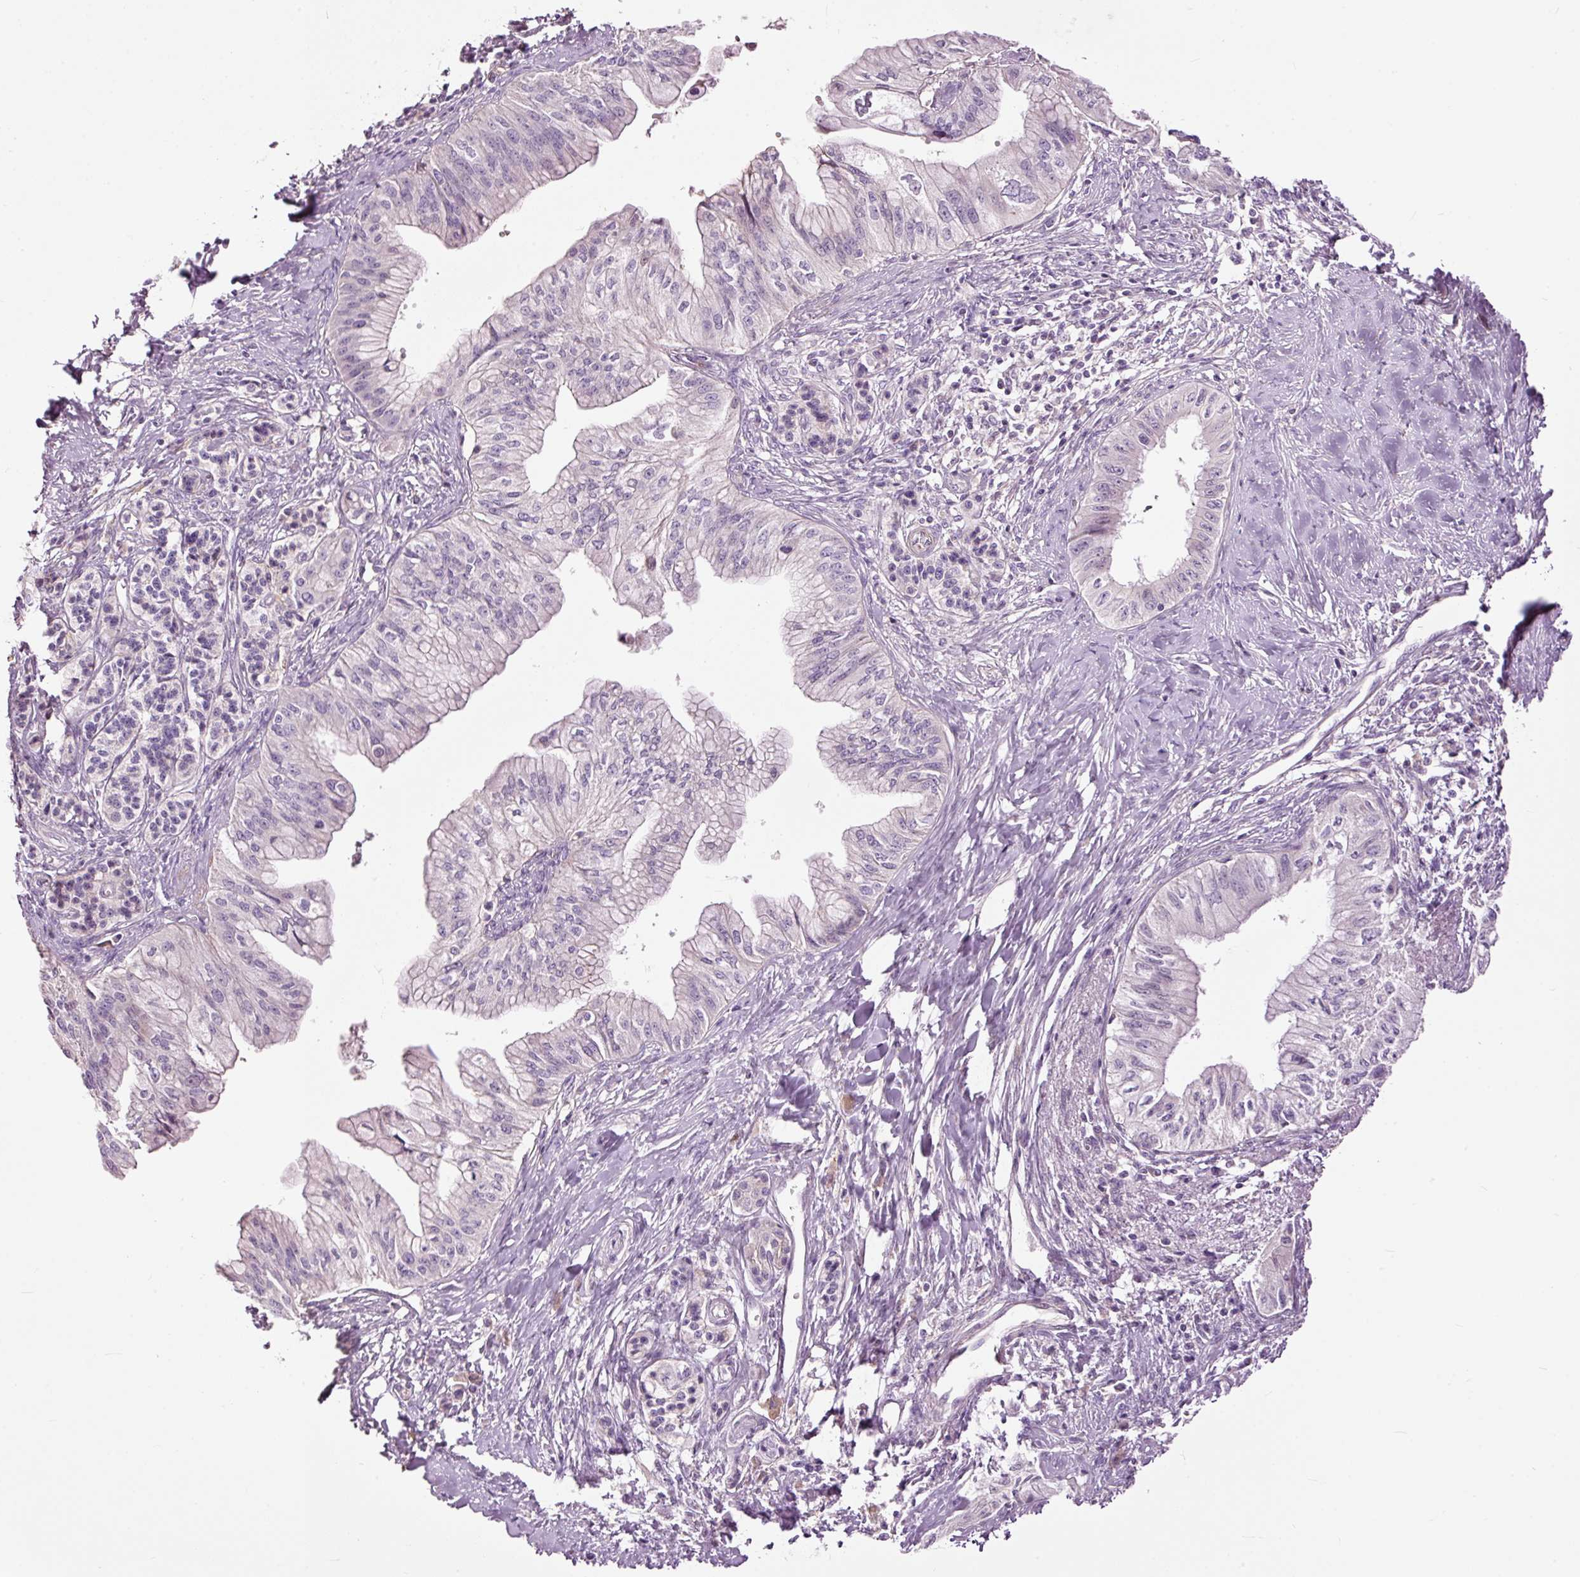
{"staining": {"intensity": "negative", "quantity": "none", "location": "none"}, "tissue": "pancreatic cancer", "cell_type": "Tumor cells", "image_type": "cancer", "snomed": [{"axis": "morphology", "description": "Adenocarcinoma, NOS"}, {"axis": "topography", "description": "Pancreas"}], "caption": "Human pancreatic adenocarcinoma stained for a protein using immunohistochemistry (IHC) shows no staining in tumor cells.", "gene": "FCRL4", "patient": {"sex": "male", "age": 71}}